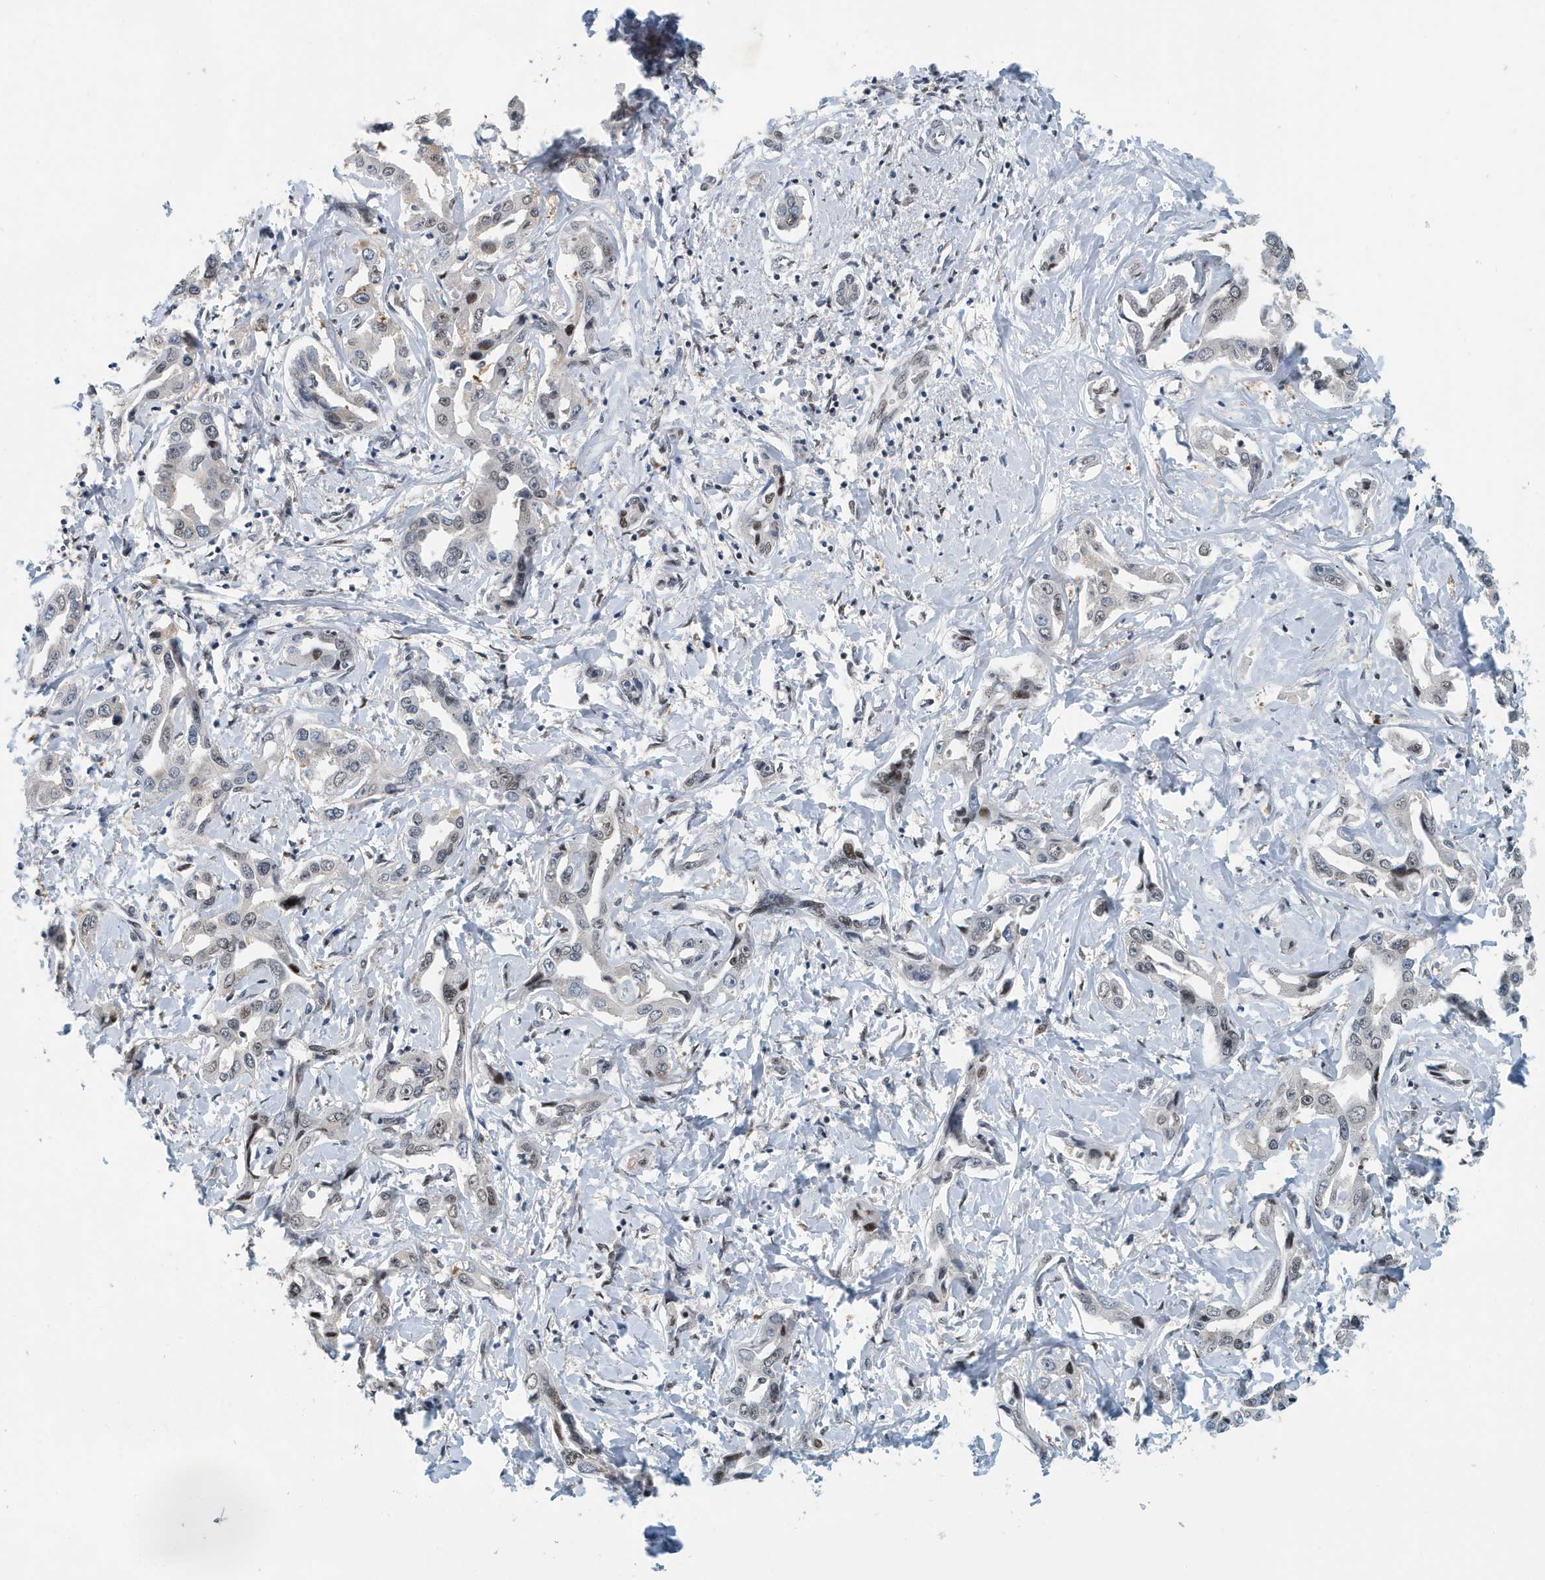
{"staining": {"intensity": "weak", "quantity": ">75%", "location": "nuclear"}, "tissue": "liver cancer", "cell_type": "Tumor cells", "image_type": "cancer", "snomed": [{"axis": "morphology", "description": "Cholangiocarcinoma"}, {"axis": "topography", "description": "Liver"}], "caption": "Liver cancer (cholangiocarcinoma) was stained to show a protein in brown. There is low levels of weak nuclear expression in about >75% of tumor cells. The staining is performed using DAB (3,3'-diaminobenzidine) brown chromogen to label protein expression. The nuclei are counter-stained blue using hematoxylin.", "gene": "KIF15", "patient": {"sex": "male", "age": 59}}